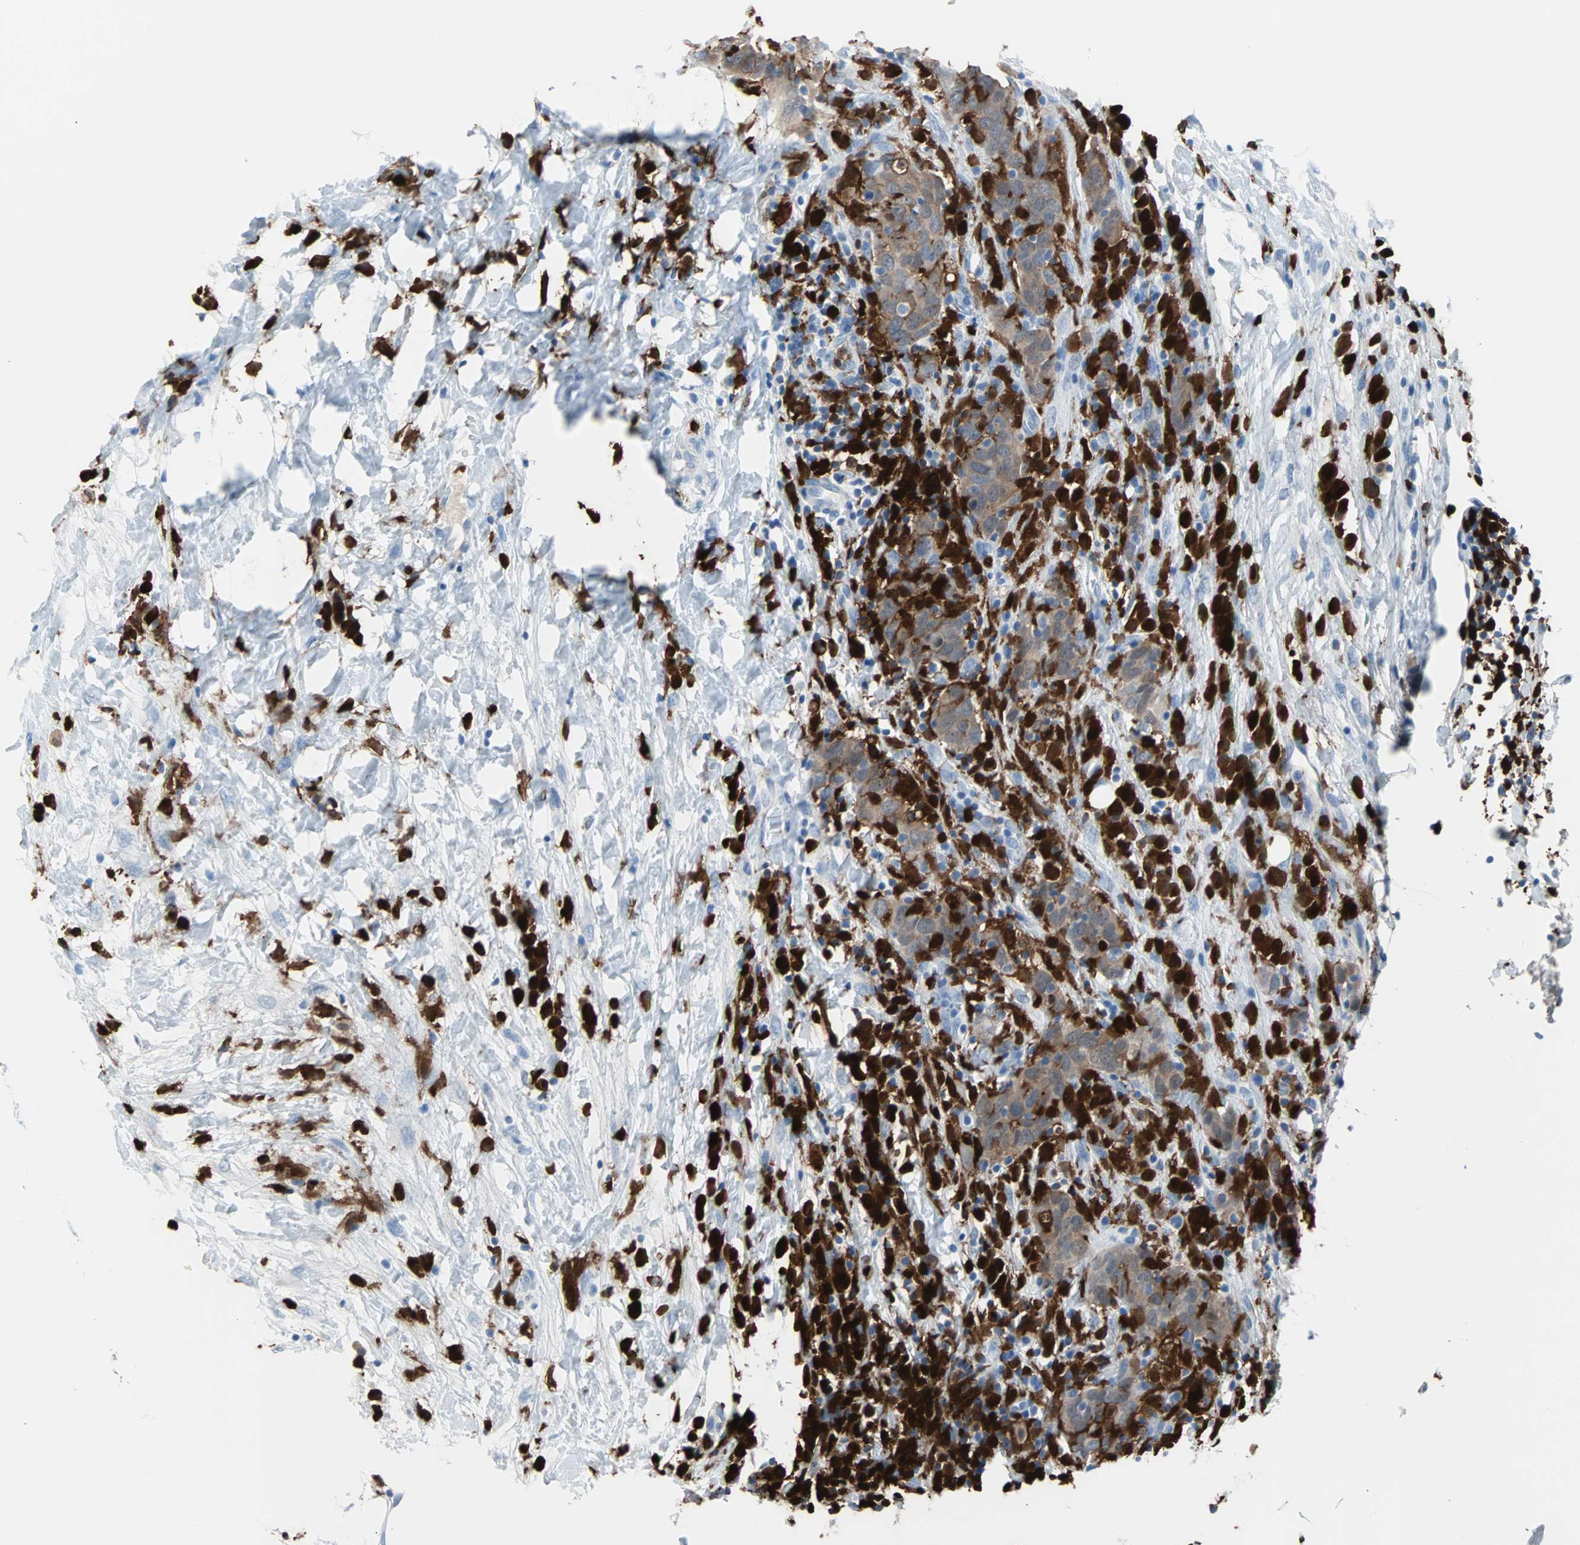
{"staining": {"intensity": "weak", "quantity": ">75%", "location": "cytoplasmic/membranous"}, "tissue": "breast cancer", "cell_type": "Tumor cells", "image_type": "cancer", "snomed": [{"axis": "morphology", "description": "Duct carcinoma"}, {"axis": "topography", "description": "Breast"}], "caption": "Breast cancer (intraductal carcinoma) was stained to show a protein in brown. There is low levels of weak cytoplasmic/membranous expression in approximately >75% of tumor cells.", "gene": "SYK", "patient": {"sex": "female", "age": 37}}